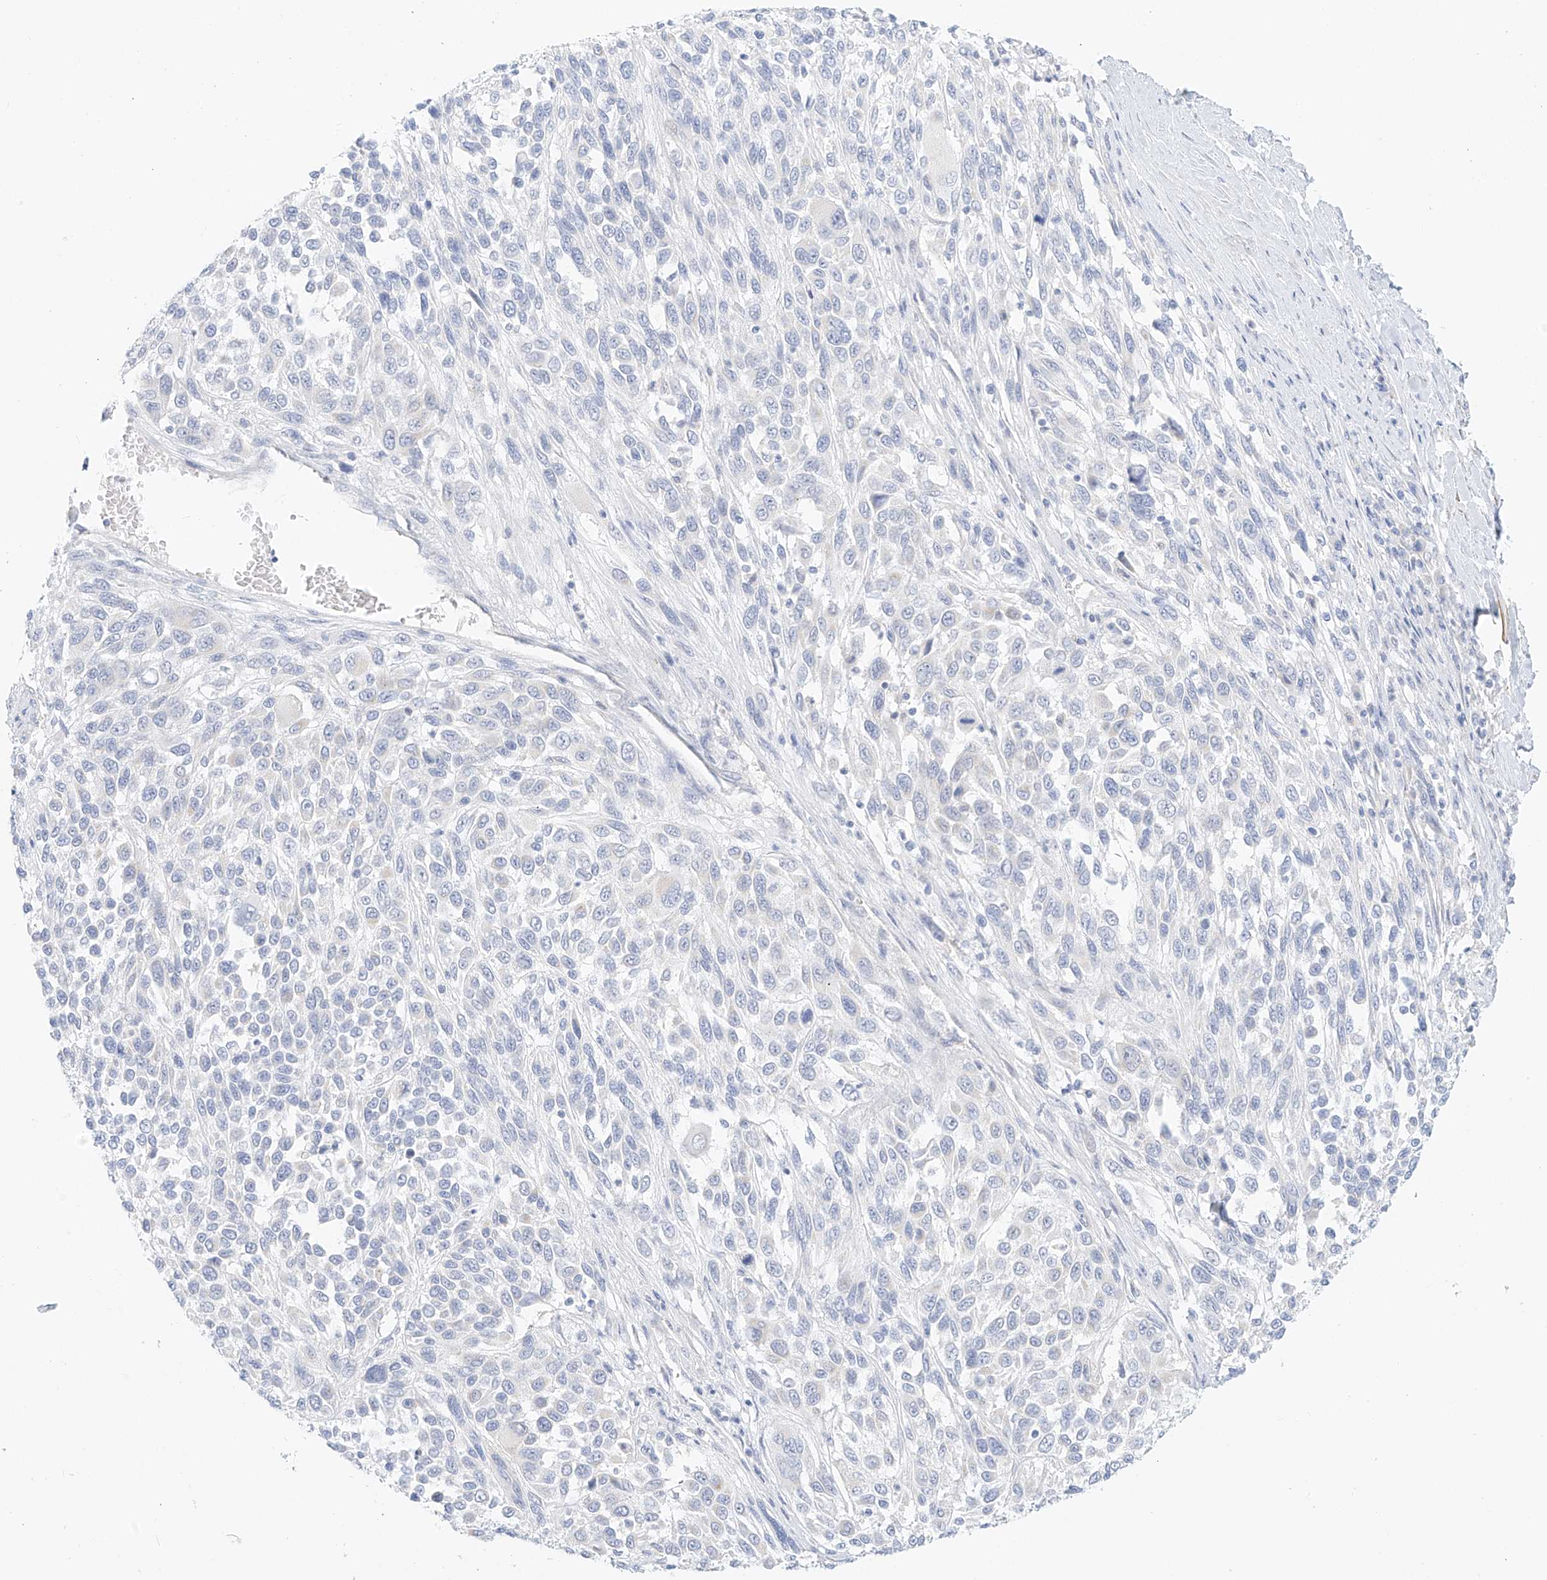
{"staining": {"intensity": "negative", "quantity": "none", "location": "none"}, "tissue": "melanoma", "cell_type": "Tumor cells", "image_type": "cancer", "snomed": [{"axis": "morphology", "description": "Malignant melanoma, Metastatic site"}, {"axis": "topography", "description": "Lymph node"}], "caption": "Immunohistochemistry (IHC) image of human malignant melanoma (metastatic site) stained for a protein (brown), which reveals no expression in tumor cells. (DAB (3,3'-diaminobenzidine) IHC with hematoxylin counter stain).", "gene": "ST3GAL5", "patient": {"sex": "male", "age": 61}}